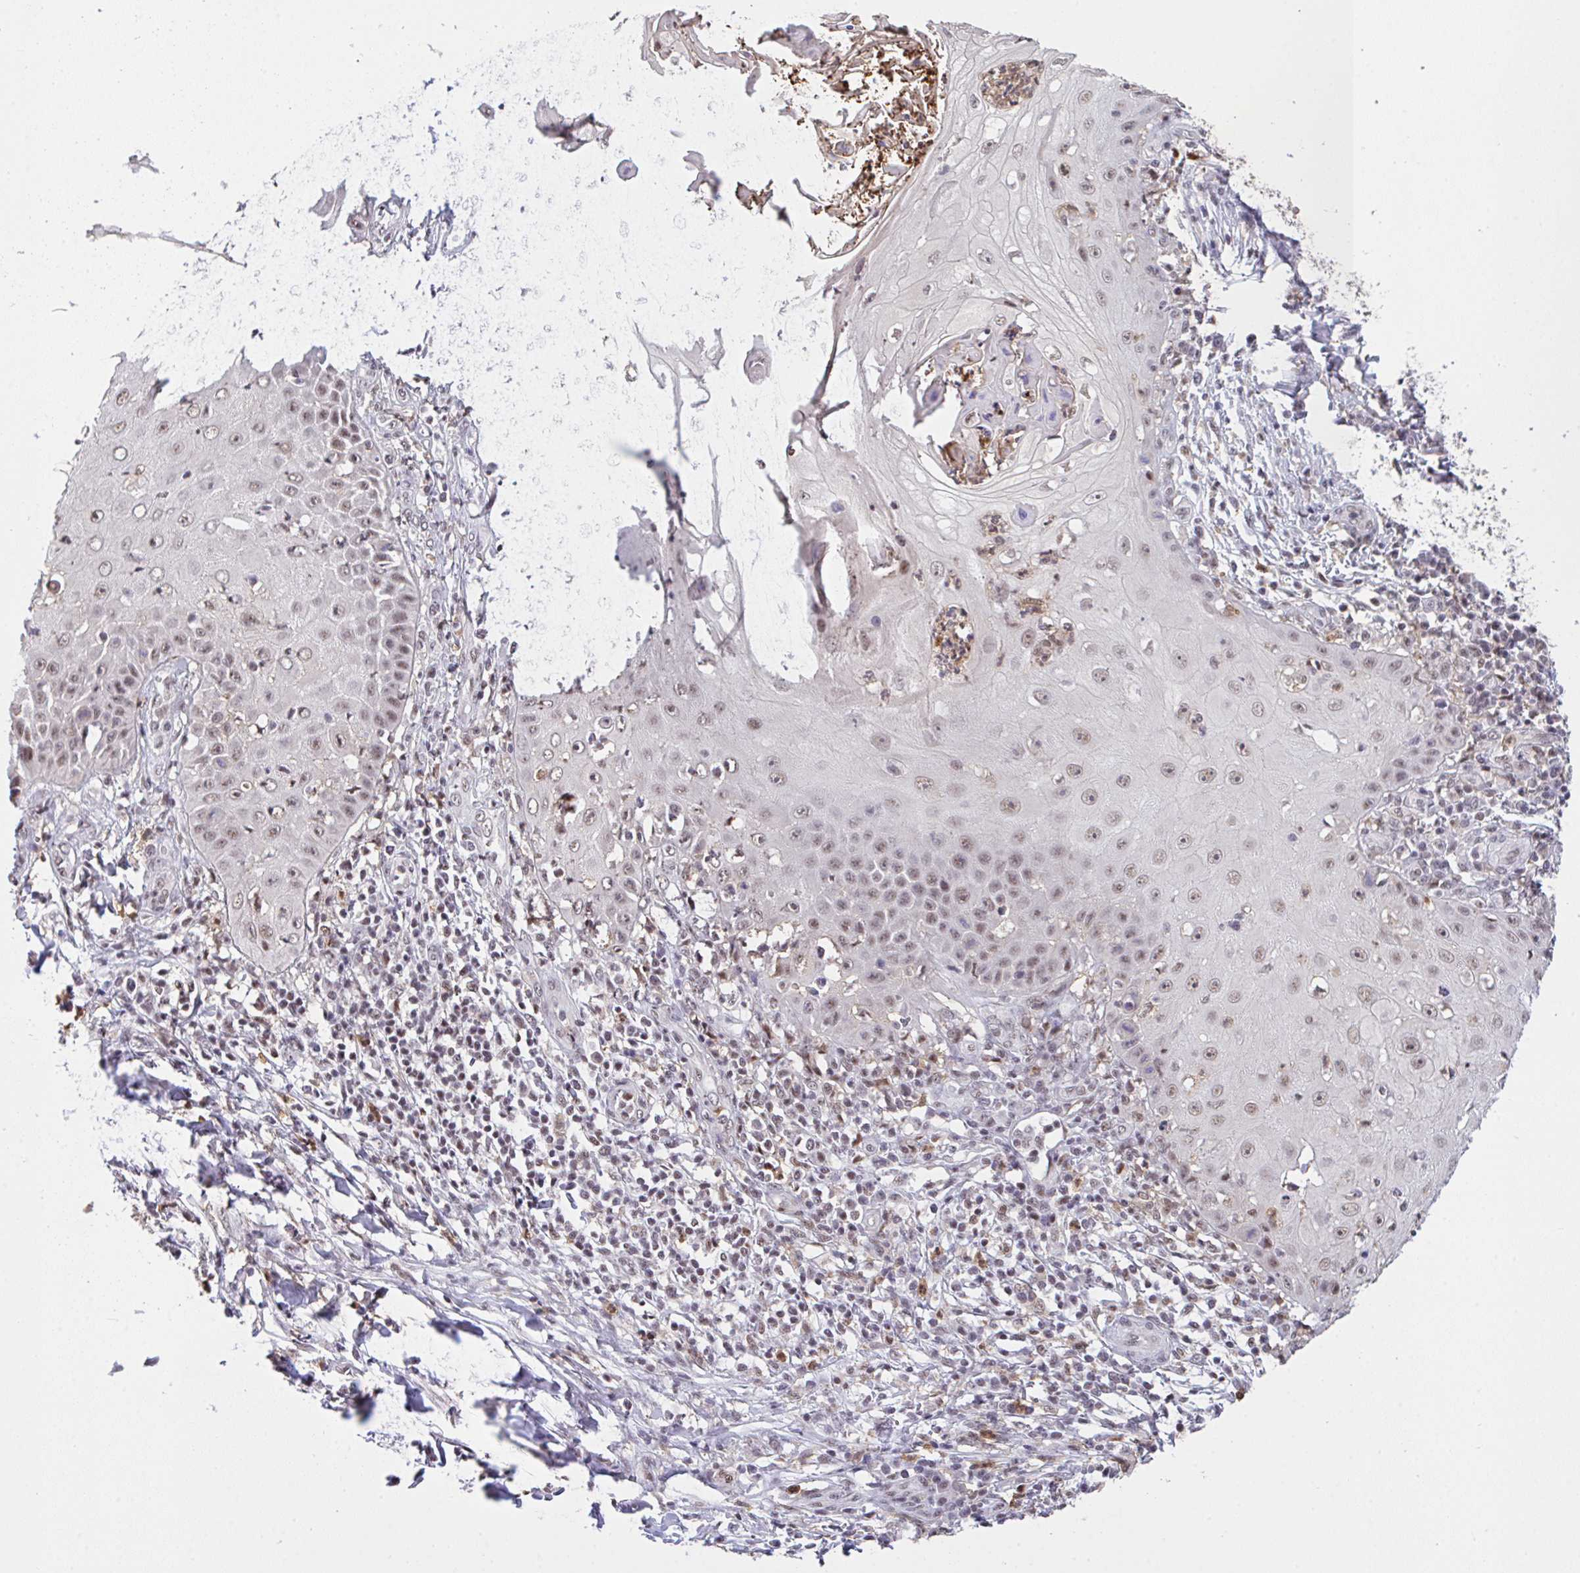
{"staining": {"intensity": "moderate", "quantity": ">75%", "location": "nuclear"}, "tissue": "skin cancer", "cell_type": "Tumor cells", "image_type": "cancer", "snomed": [{"axis": "morphology", "description": "Squamous cell carcinoma, NOS"}, {"axis": "topography", "description": "Skin"}], "caption": "Tumor cells reveal medium levels of moderate nuclear staining in about >75% of cells in skin cancer (squamous cell carcinoma).", "gene": "OR6K3", "patient": {"sex": "male", "age": 70}}